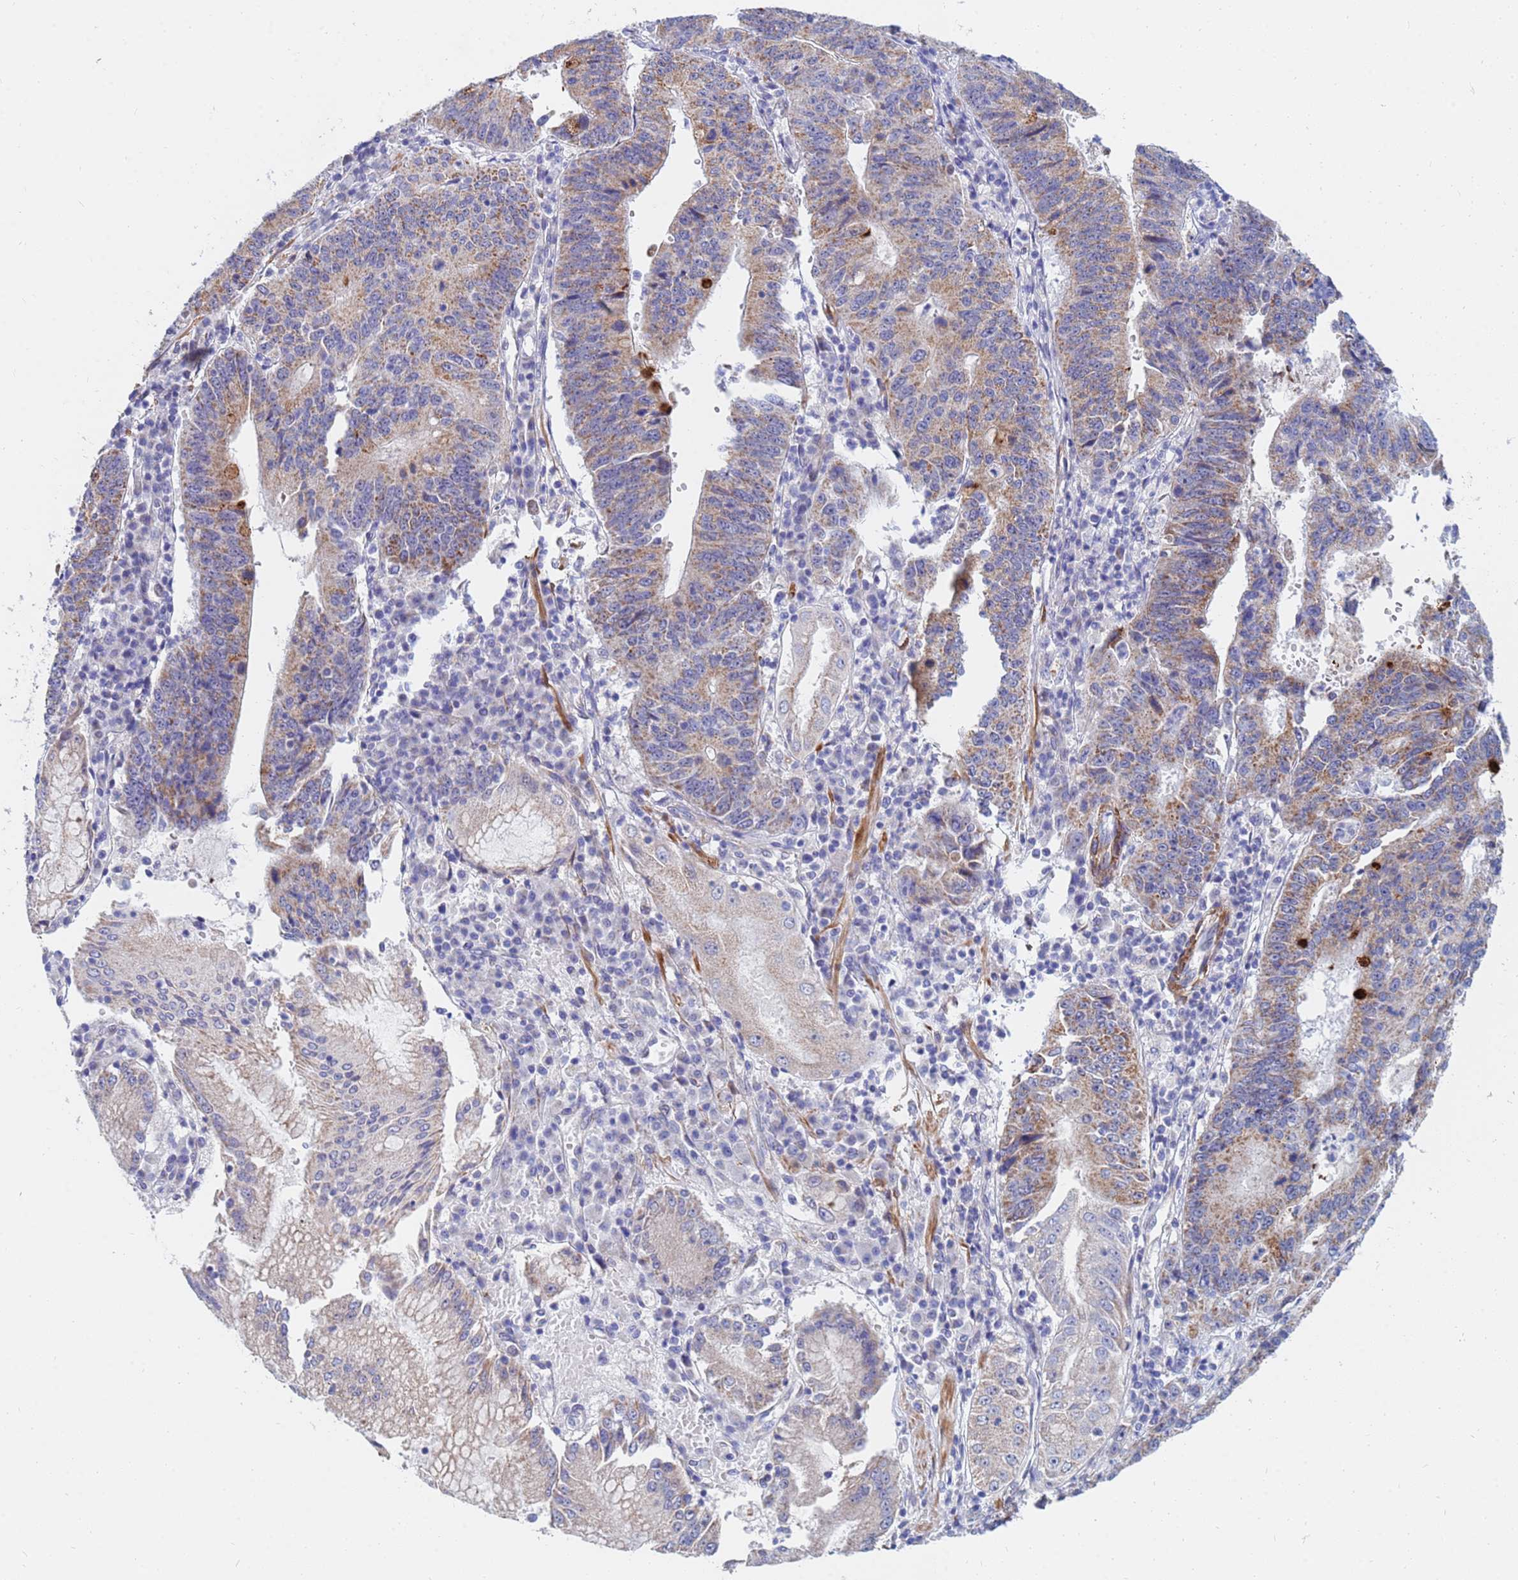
{"staining": {"intensity": "moderate", "quantity": ">75%", "location": "cytoplasmic/membranous"}, "tissue": "stomach cancer", "cell_type": "Tumor cells", "image_type": "cancer", "snomed": [{"axis": "morphology", "description": "Adenocarcinoma, NOS"}, {"axis": "topography", "description": "Stomach"}], "caption": "This image shows immunohistochemistry (IHC) staining of human stomach cancer, with medium moderate cytoplasmic/membranous expression in approximately >75% of tumor cells.", "gene": "SDR39U1", "patient": {"sex": "male", "age": 59}}